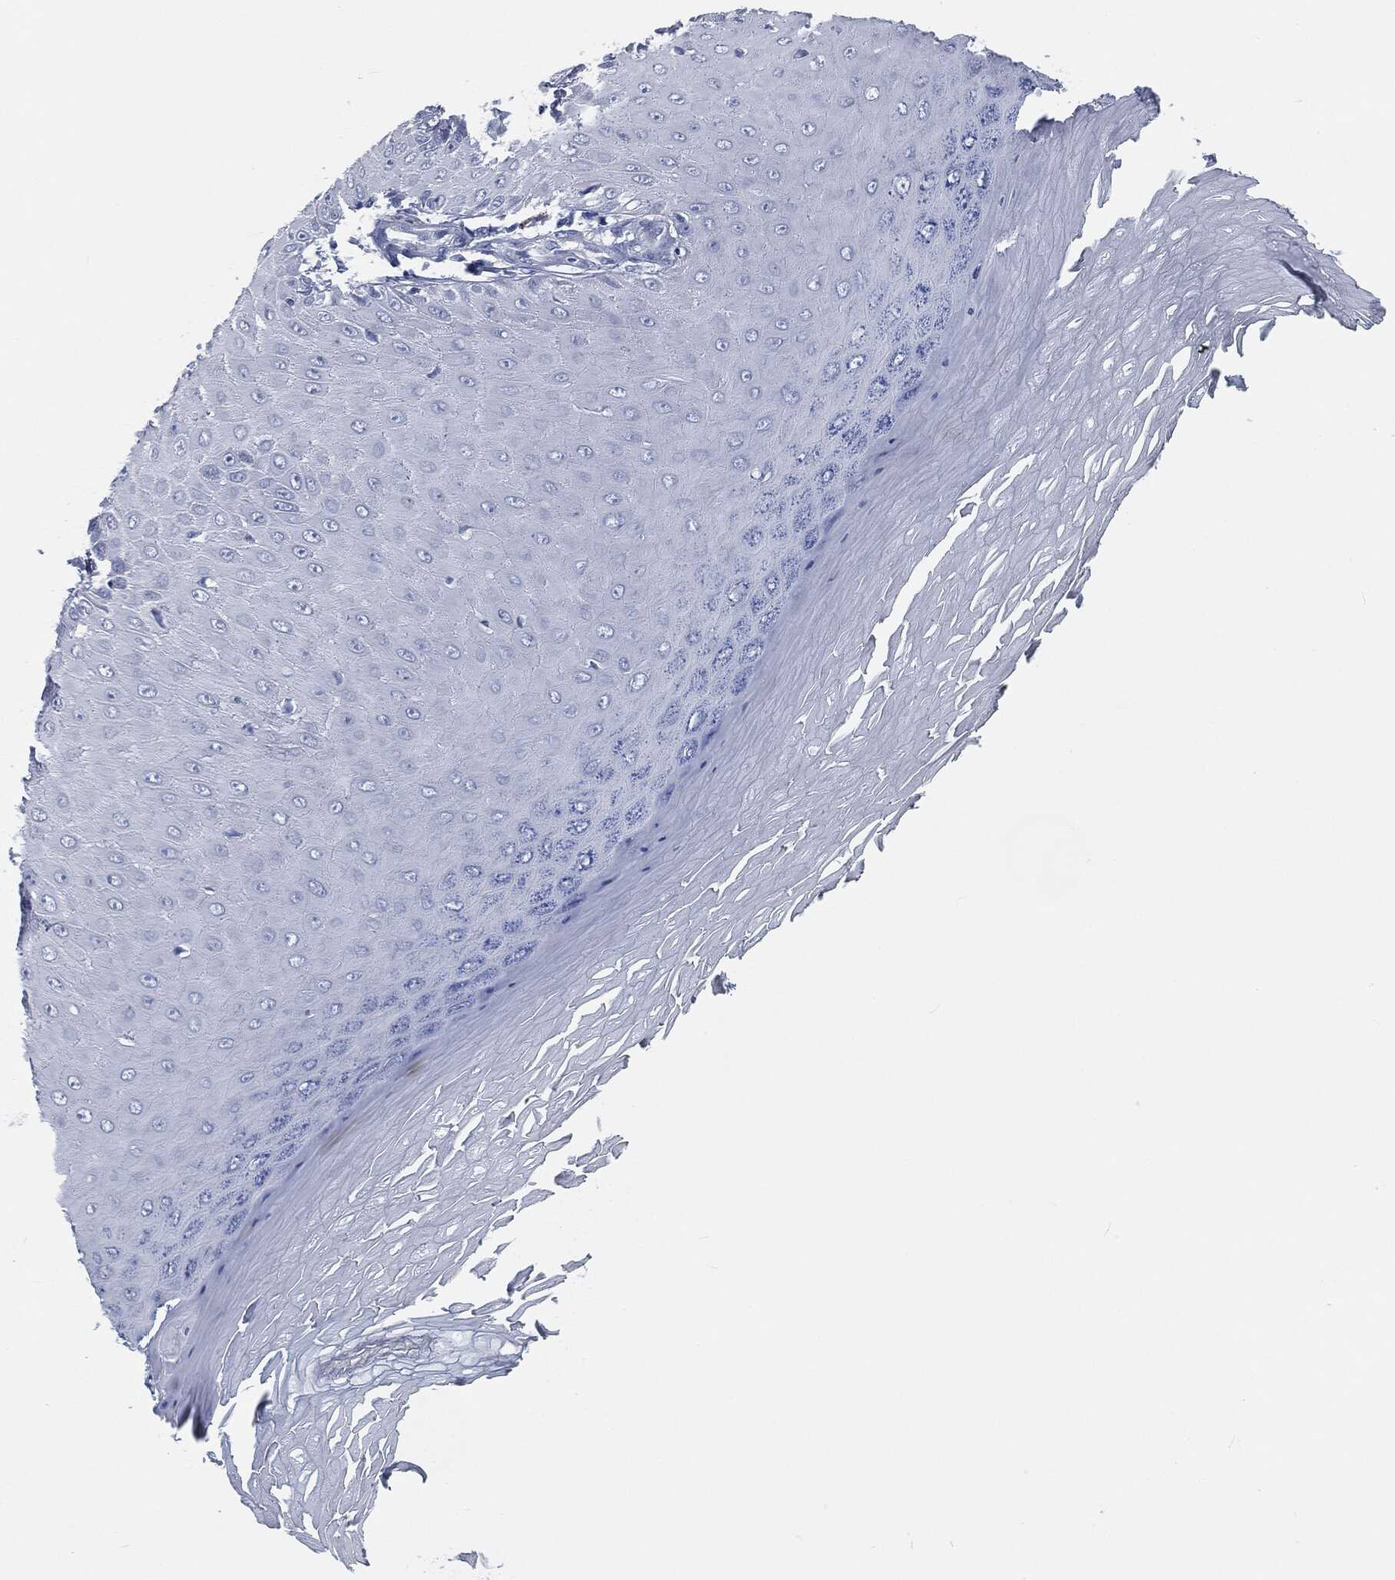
{"staining": {"intensity": "negative", "quantity": "none", "location": "none"}, "tissue": "skin cancer", "cell_type": "Tumor cells", "image_type": "cancer", "snomed": [{"axis": "morphology", "description": "Inflammation, NOS"}, {"axis": "morphology", "description": "Squamous cell carcinoma, NOS"}, {"axis": "topography", "description": "Skin"}], "caption": "There is no significant positivity in tumor cells of skin cancer.", "gene": "CAV3", "patient": {"sex": "male", "age": 70}}